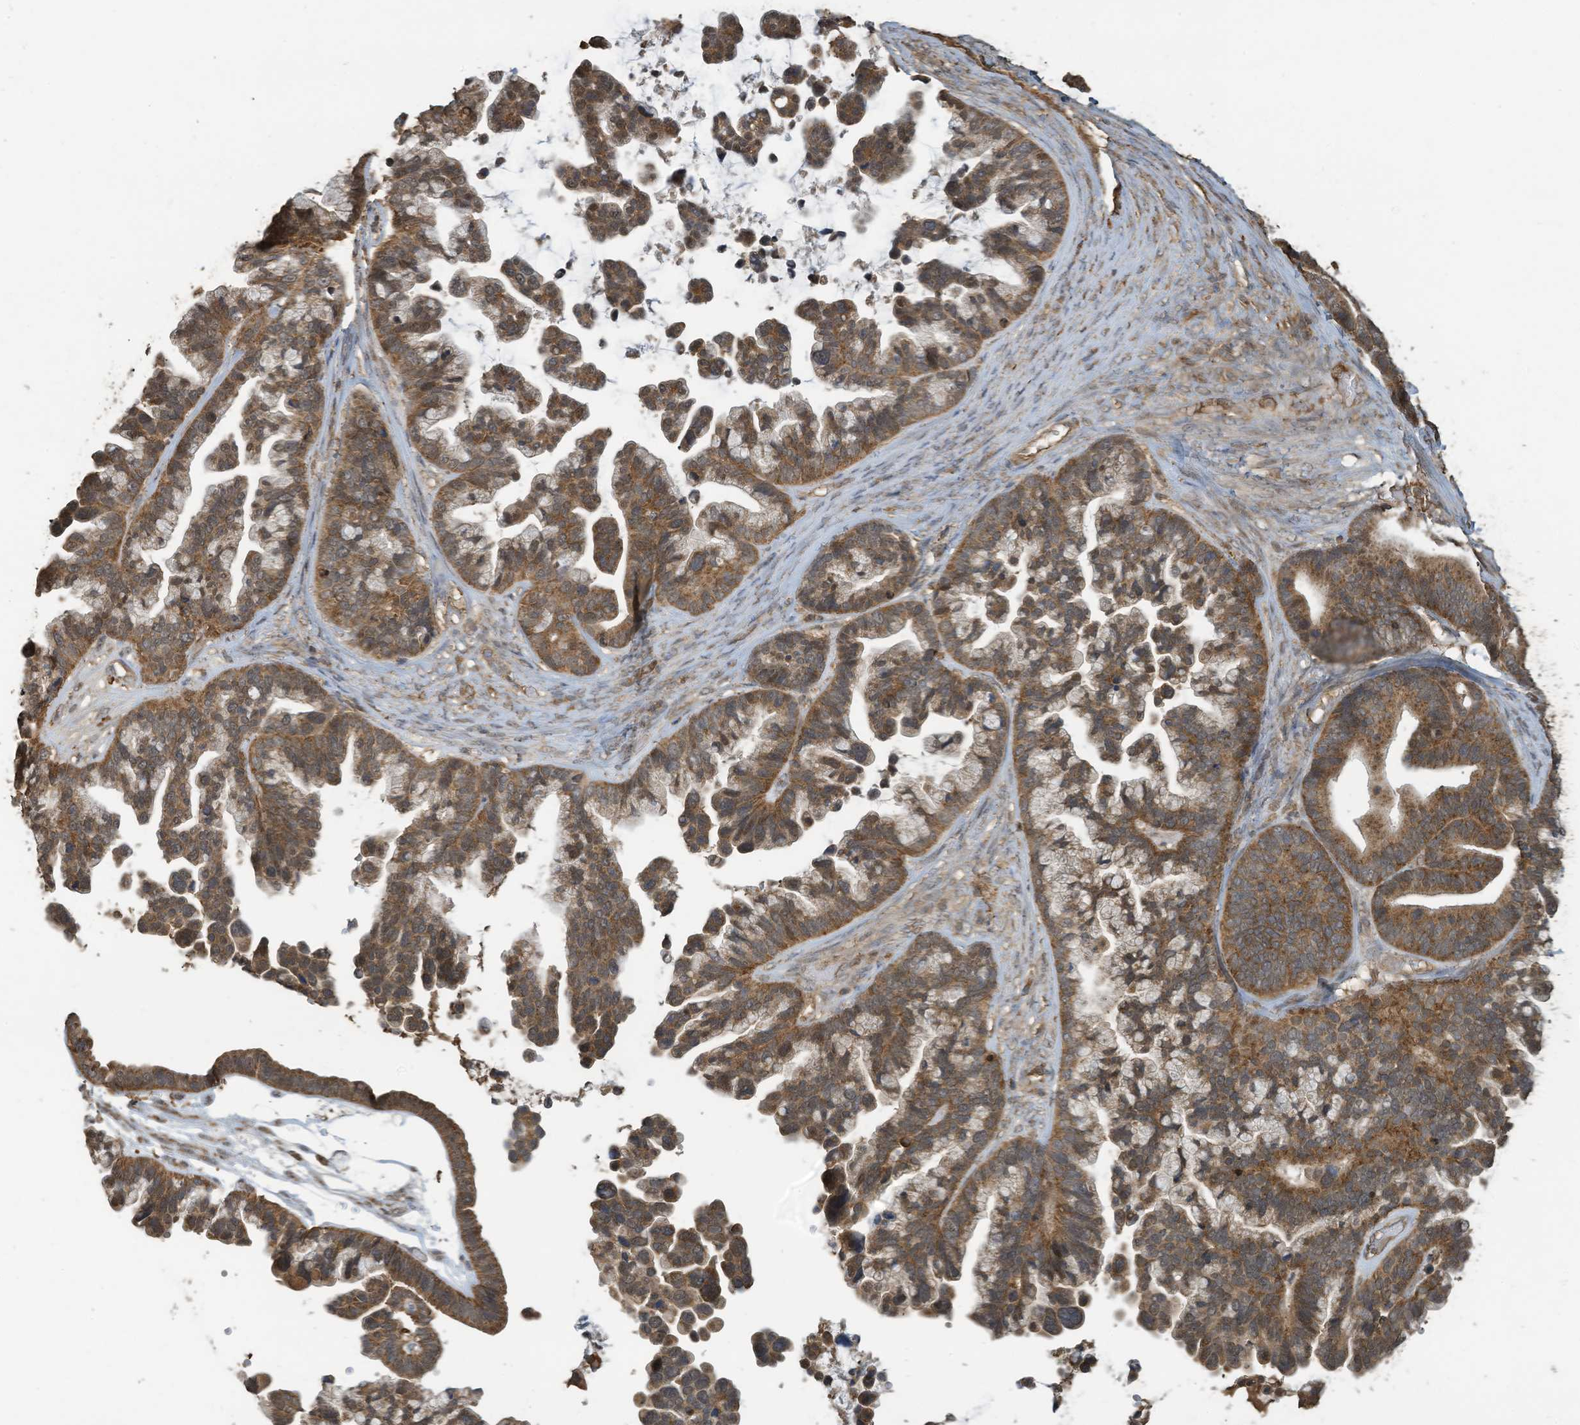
{"staining": {"intensity": "moderate", "quantity": ">75%", "location": "cytoplasmic/membranous"}, "tissue": "ovarian cancer", "cell_type": "Tumor cells", "image_type": "cancer", "snomed": [{"axis": "morphology", "description": "Cystadenocarcinoma, serous, NOS"}, {"axis": "topography", "description": "Ovary"}], "caption": "Immunohistochemistry photomicrograph of neoplastic tissue: ovarian serous cystadenocarcinoma stained using IHC demonstrates medium levels of moderate protein expression localized specifically in the cytoplasmic/membranous of tumor cells, appearing as a cytoplasmic/membranous brown color.", "gene": "COX10", "patient": {"sex": "female", "age": 56}}